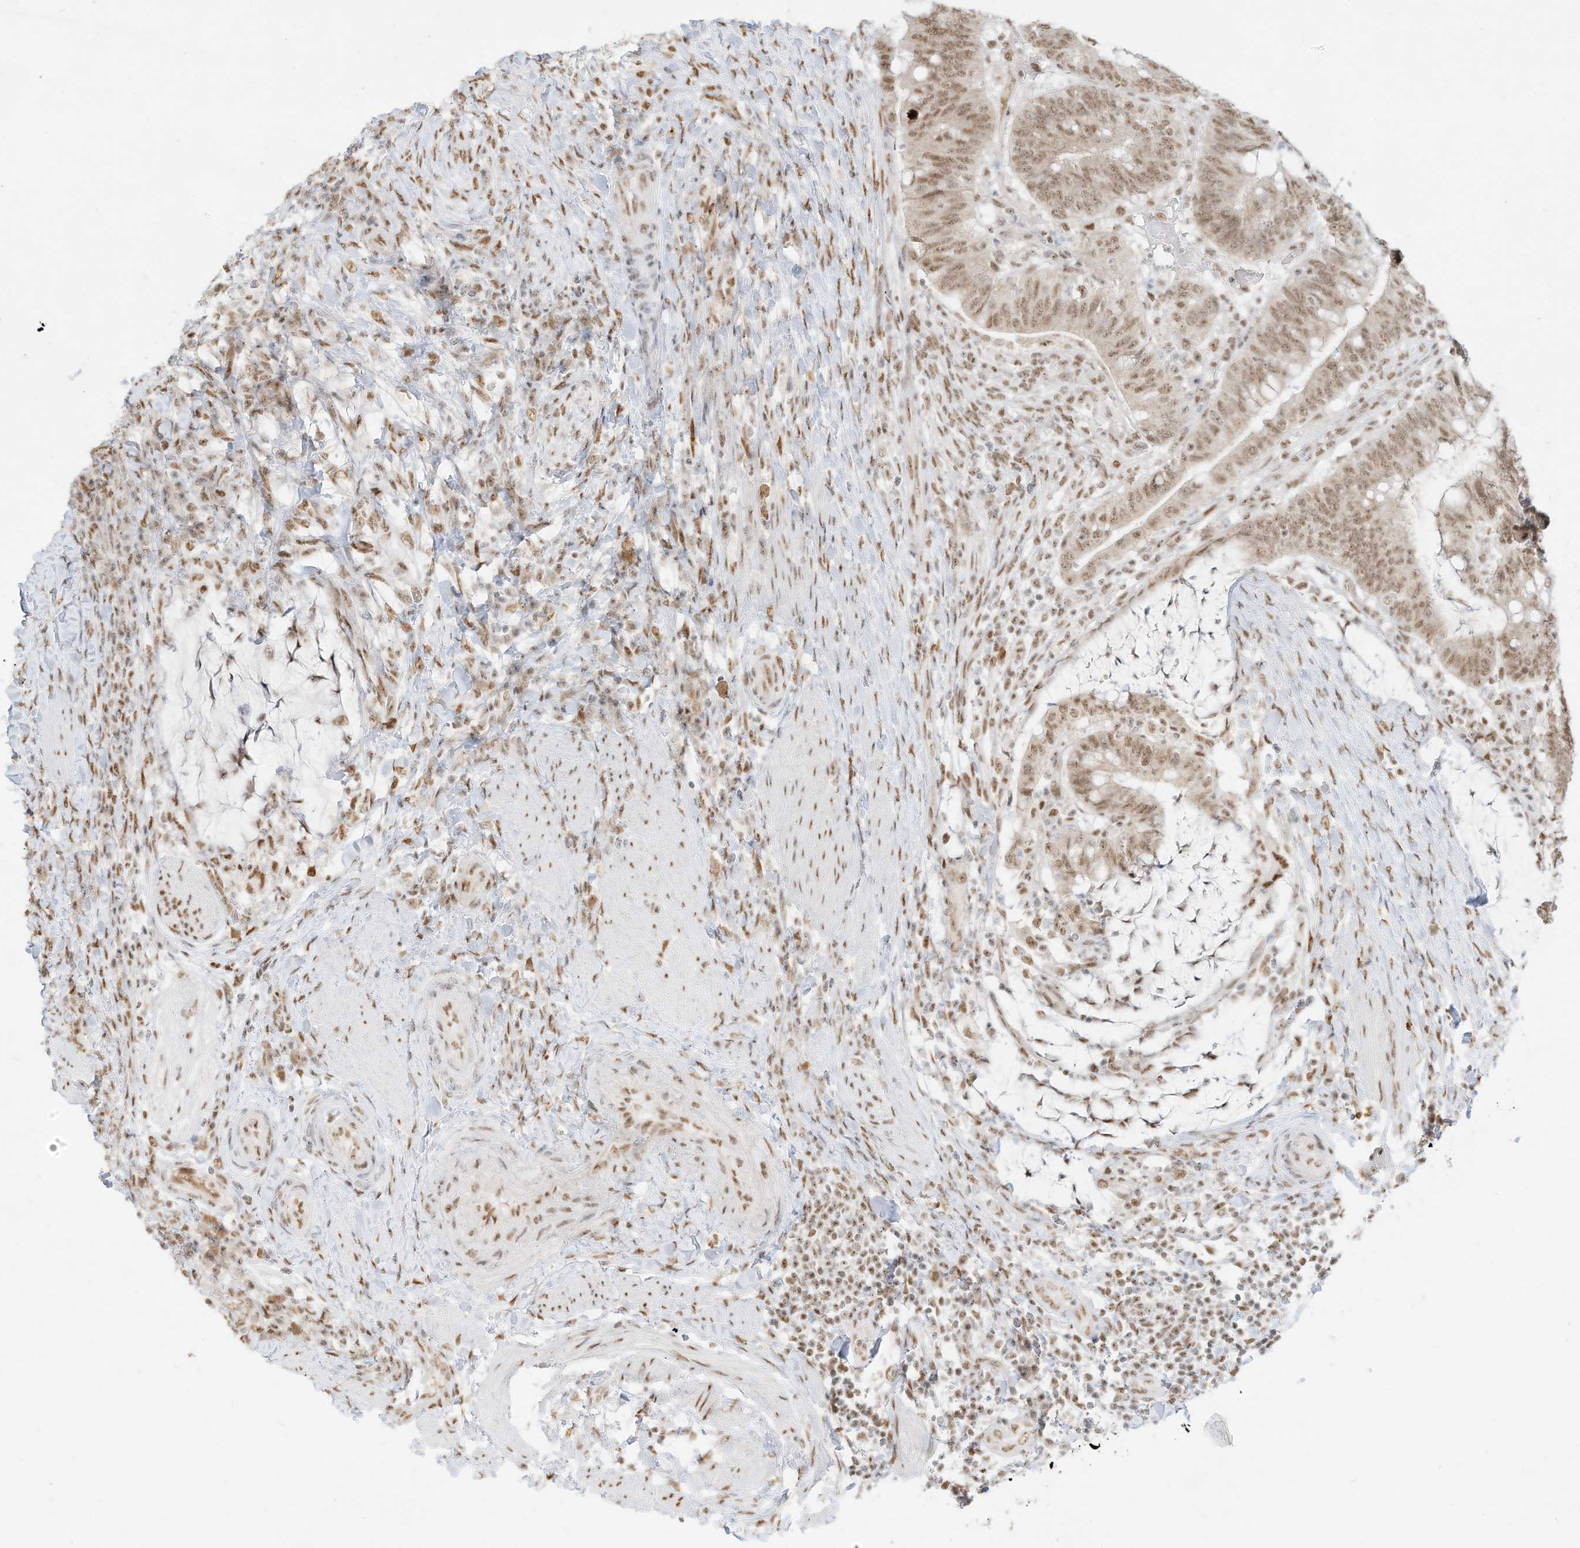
{"staining": {"intensity": "moderate", "quantity": ">75%", "location": "nuclear"}, "tissue": "colorectal cancer", "cell_type": "Tumor cells", "image_type": "cancer", "snomed": [{"axis": "morphology", "description": "Adenocarcinoma, NOS"}, {"axis": "topography", "description": "Colon"}], "caption": "Immunohistochemical staining of human colorectal adenocarcinoma reveals medium levels of moderate nuclear protein staining in approximately >75% of tumor cells.", "gene": "NHSL1", "patient": {"sex": "female", "age": 66}}